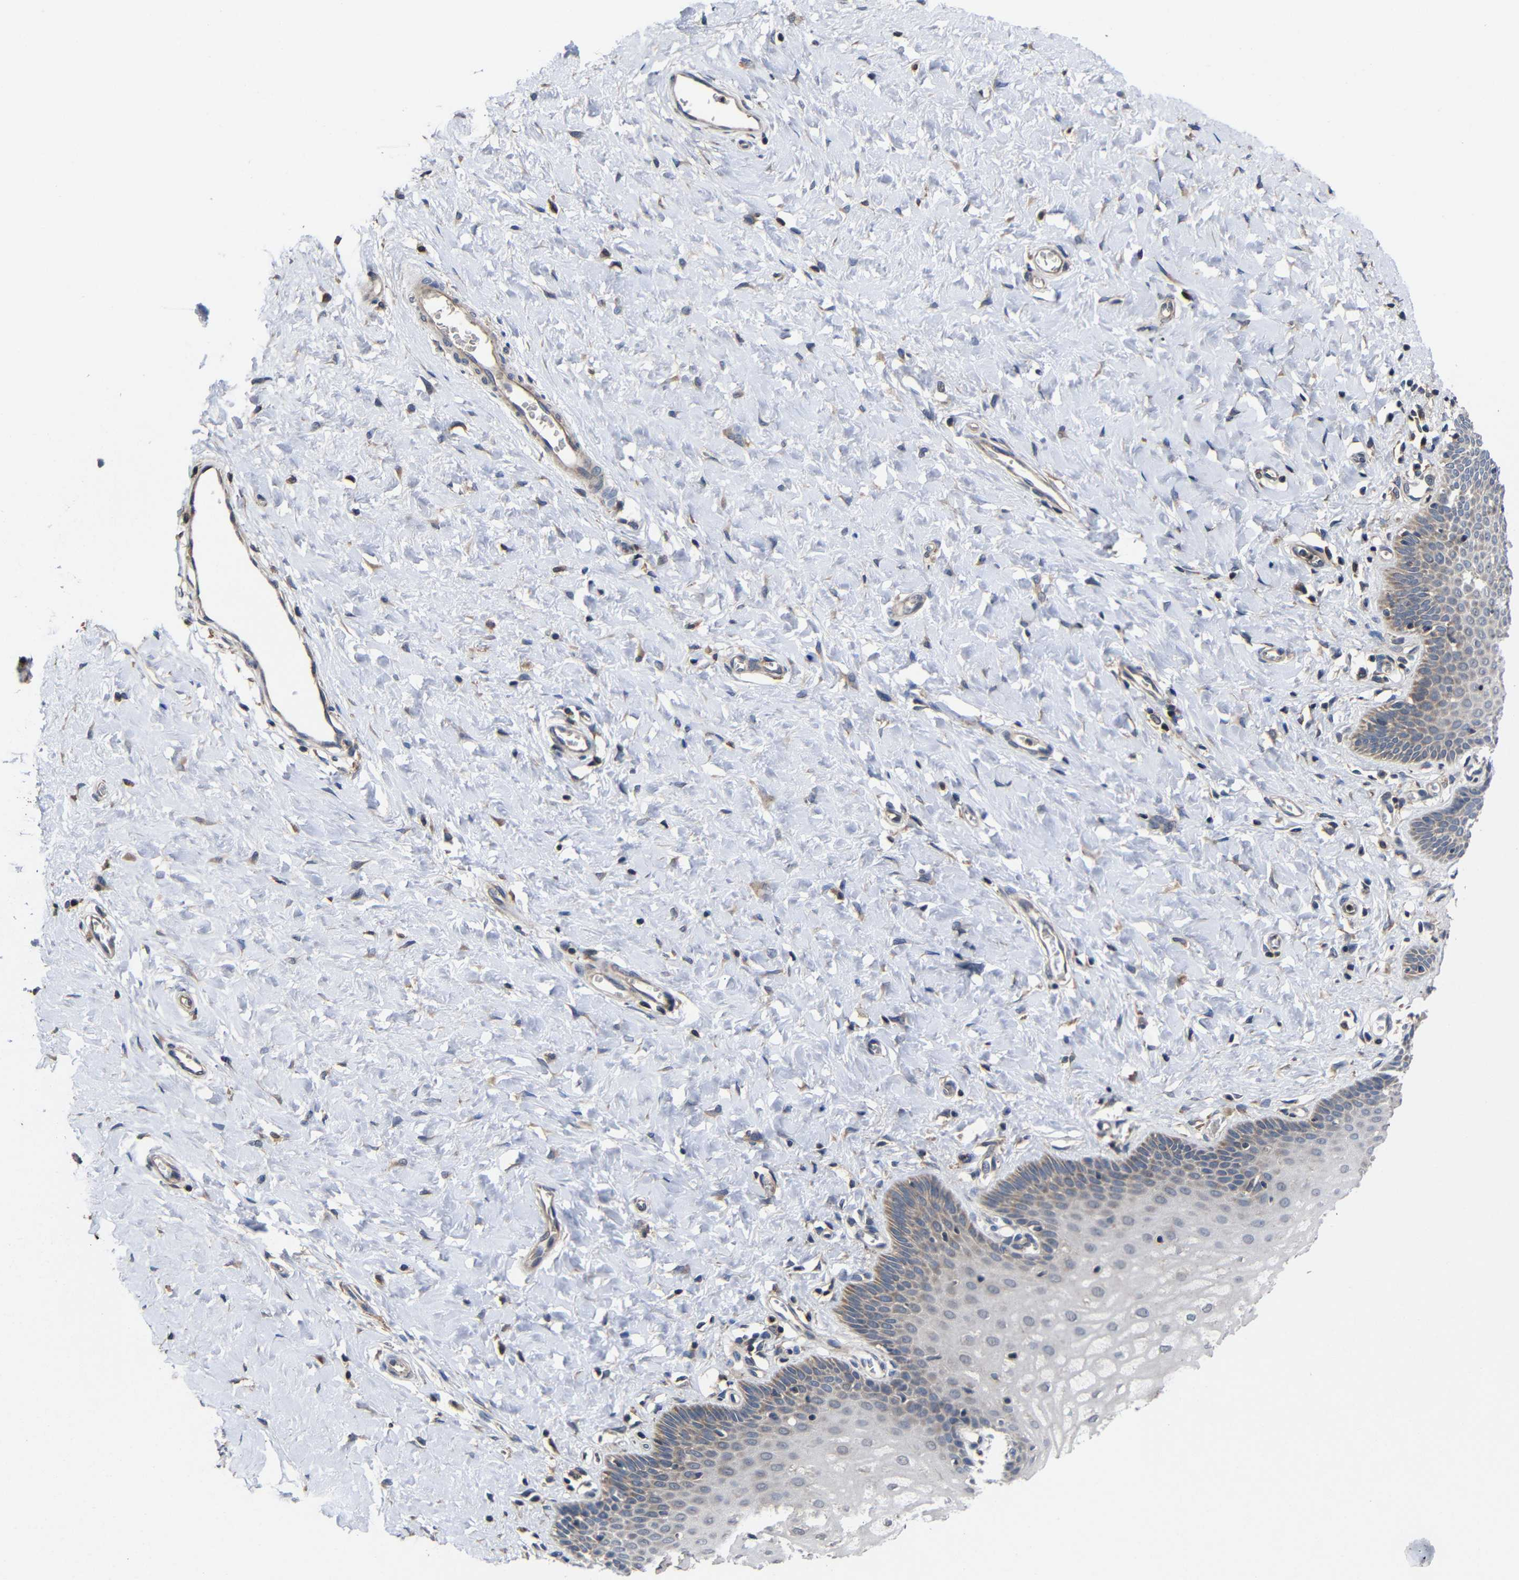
{"staining": {"intensity": "moderate", "quantity": "25%-75%", "location": "cytoplasmic/membranous"}, "tissue": "cervix", "cell_type": "Glandular cells", "image_type": "normal", "snomed": [{"axis": "morphology", "description": "Normal tissue, NOS"}, {"axis": "topography", "description": "Cervix"}], "caption": "DAB (3,3'-diaminobenzidine) immunohistochemical staining of normal human cervix reveals moderate cytoplasmic/membranous protein expression in approximately 25%-75% of glandular cells.", "gene": "LPAR5", "patient": {"sex": "female", "age": 55}}